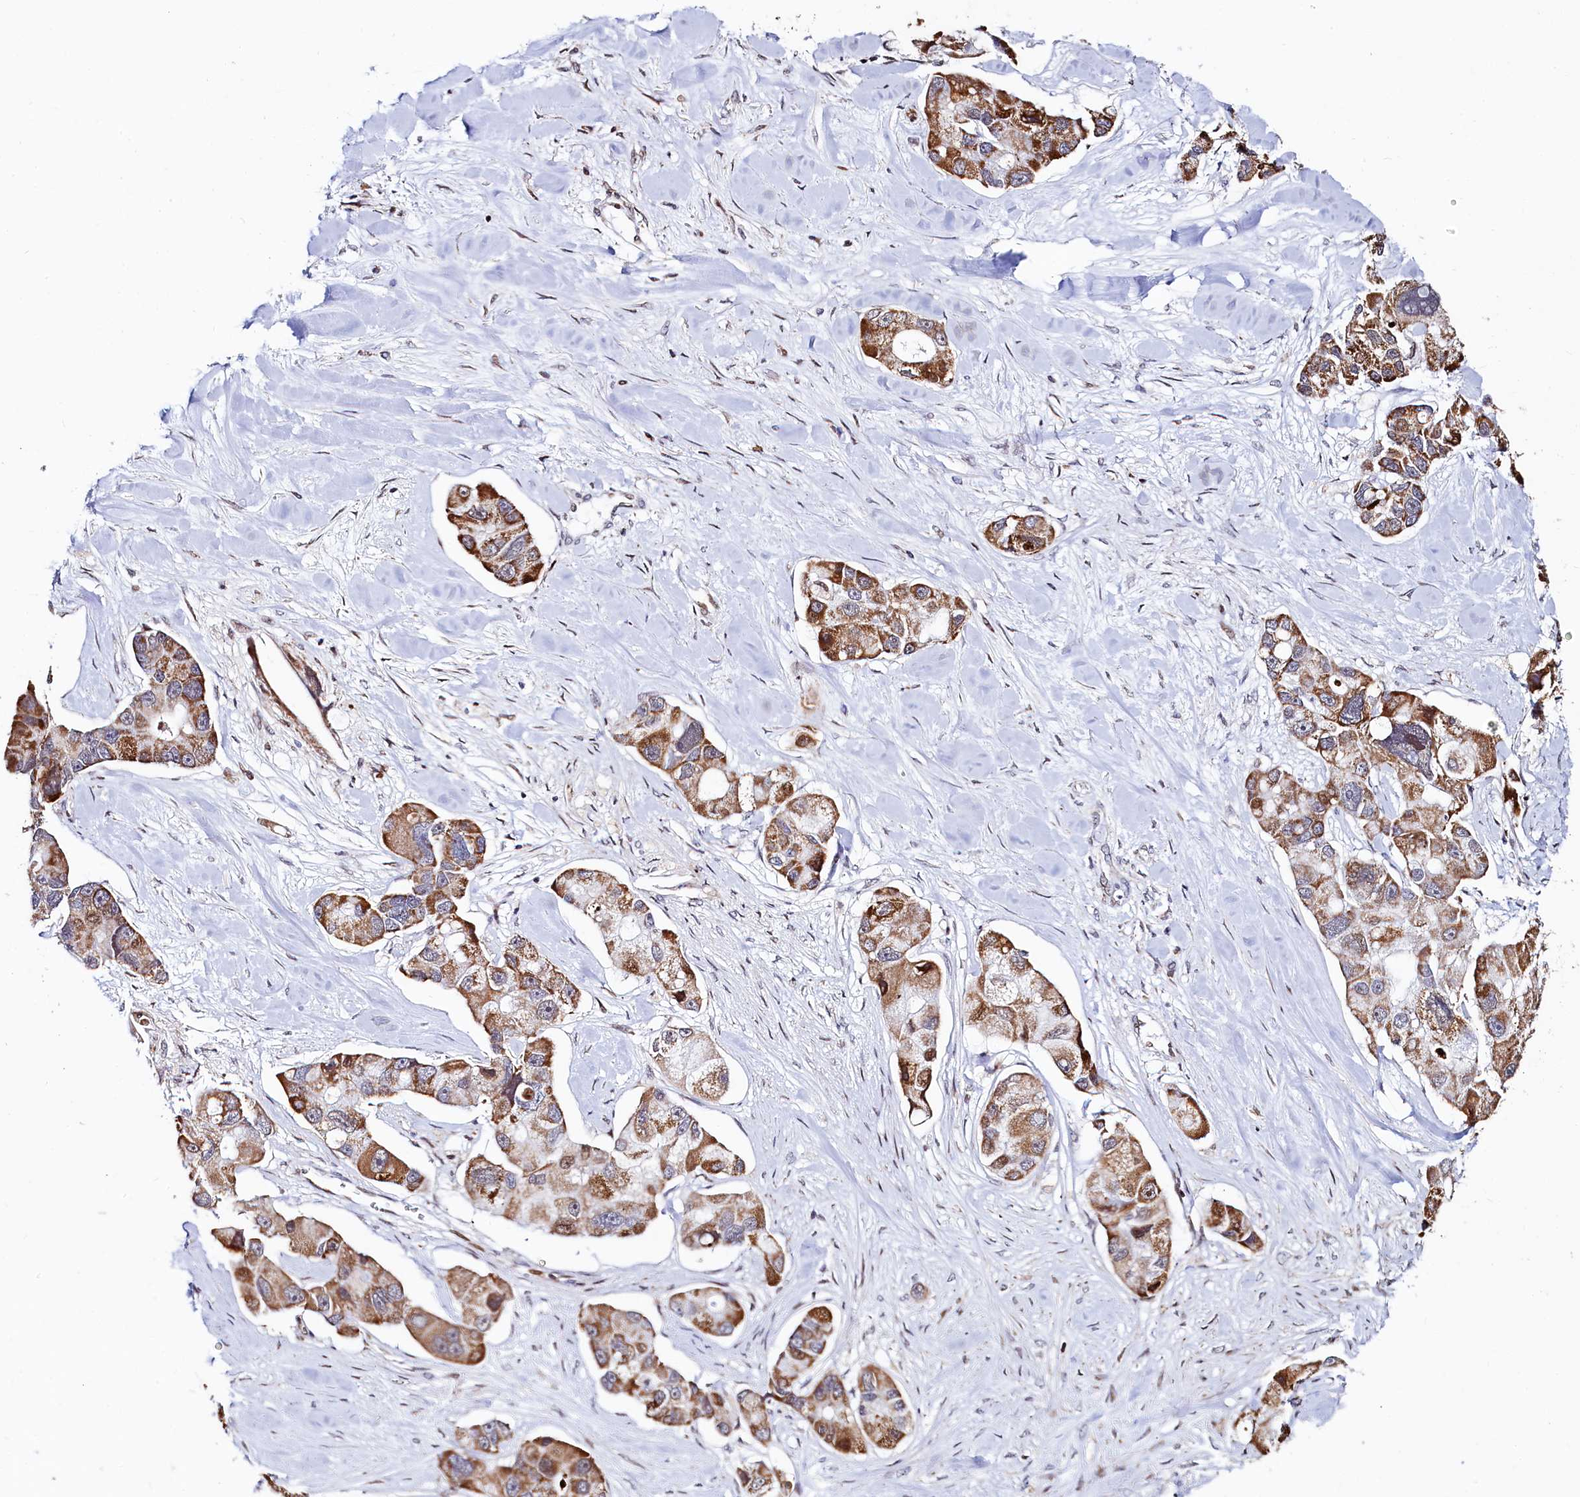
{"staining": {"intensity": "strong", "quantity": ">75%", "location": "cytoplasmic/membranous"}, "tissue": "lung cancer", "cell_type": "Tumor cells", "image_type": "cancer", "snomed": [{"axis": "morphology", "description": "Adenocarcinoma, NOS"}, {"axis": "topography", "description": "Lung"}], "caption": "Immunohistochemical staining of human adenocarcinoma (lung) reveals strong cytoplasmic/membranous protein expression in approximately >75% of tumor cells. (Brightfield microscopy of DAB IHC at high magnification).", "gene": "HDGFL3", "patient": {"sex": "female", "age": 54}}